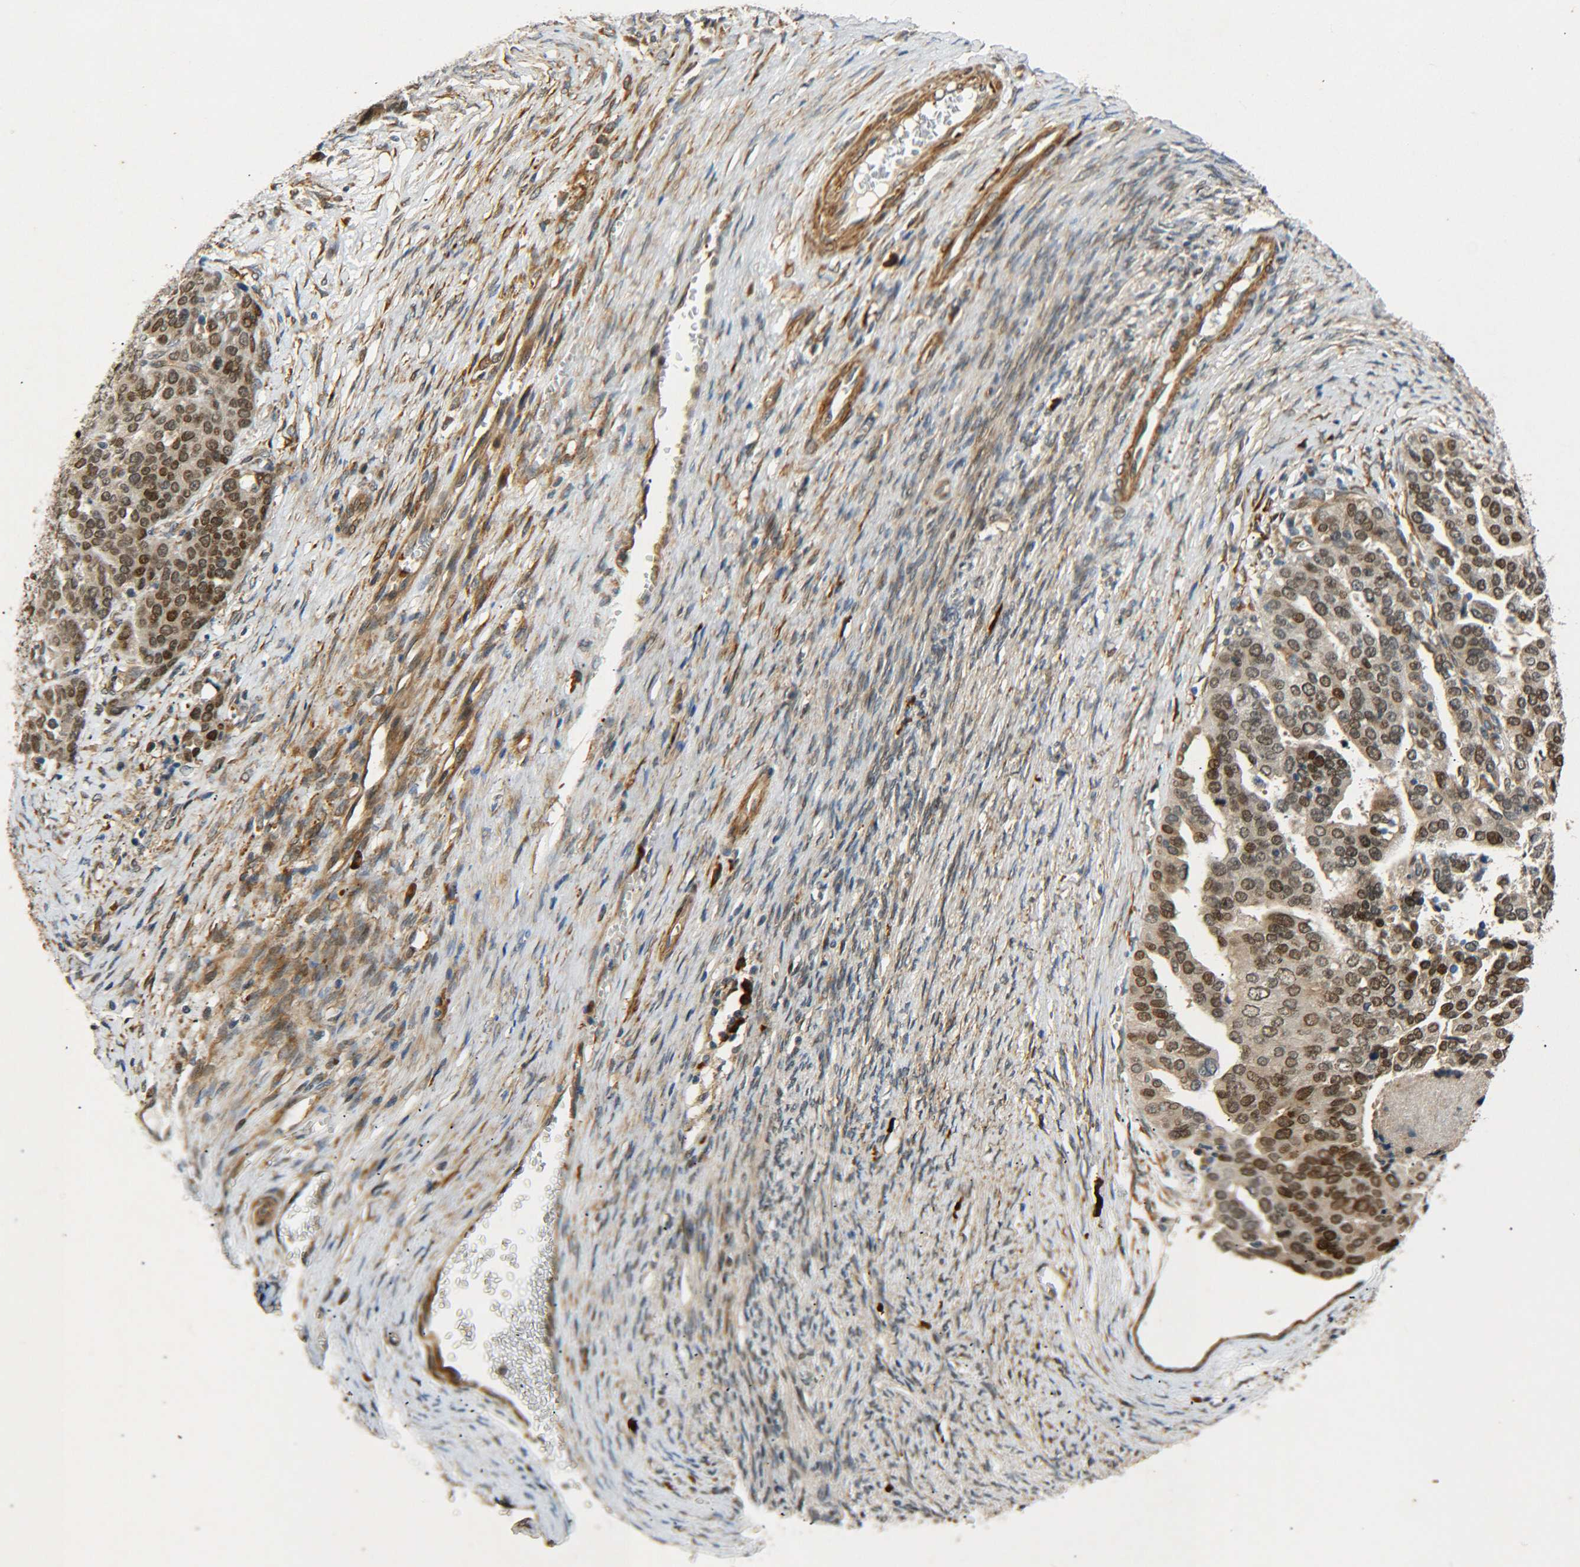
{"staining": {"intensity": "moderate", "quantity": ">75%", "location": "nuclear"}, "tissue": "ovarian cancer", "cell_type": "Tumor cells", "image_type": "cancer", "snomed": [{"axis": "morphology", "description": "Cystadenocarcinoma, serous, NOS"}, {"axis": "topography", "description": "Ovary"}], "caption": "Protein positivity by immunohistochemistry (IHC) displays moderate nuclear staining in about >75% of tumor cells in ovarian cancer (serous cystadenocarcinoma).", "gene": "MEIS1", "patient": {"sex": "female", "age": 44}}